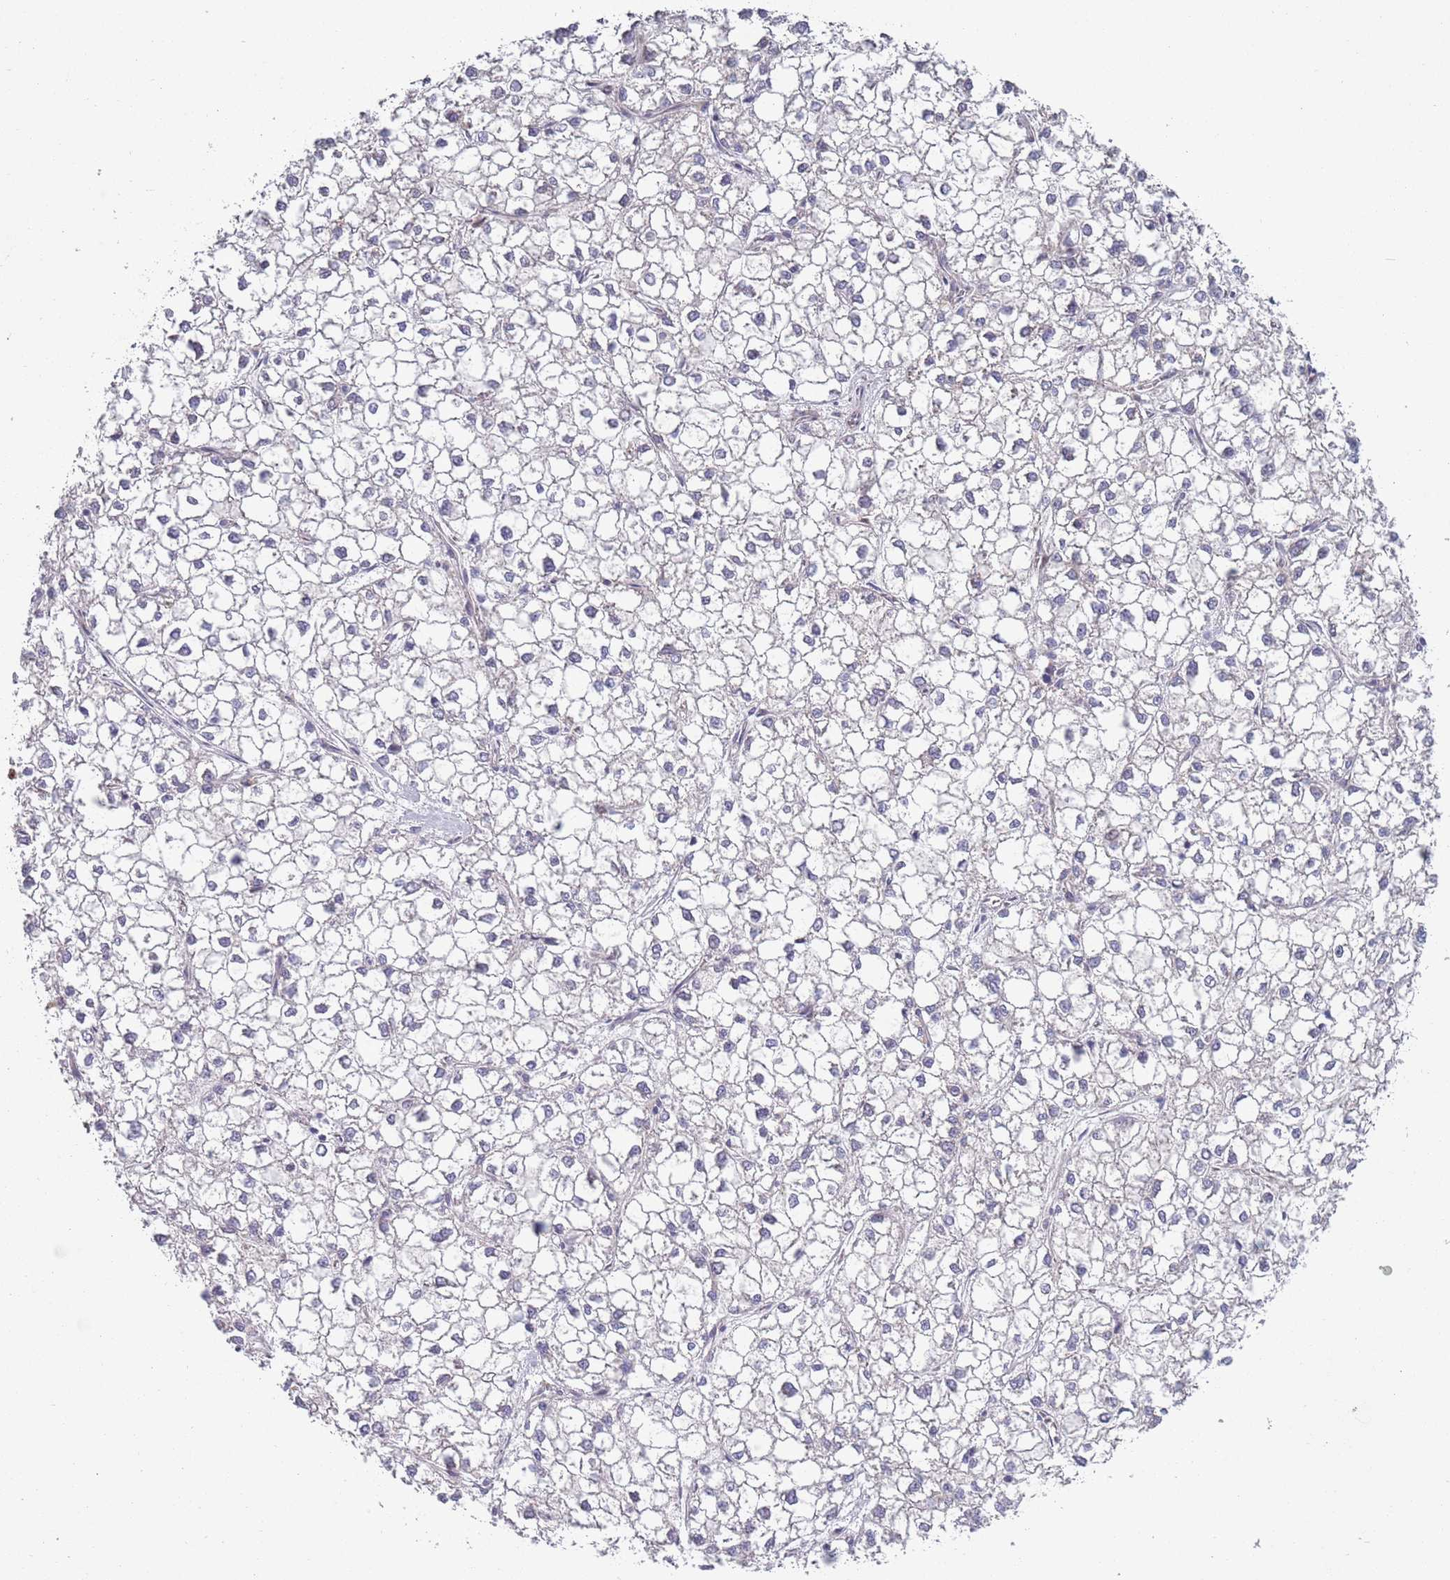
{"staining": {"intensity": "negative", "quantity": "none", "location": "none"}, "tissue": "liver cancer", "cell_type": "Tumor cells", "image_type": "cancer", "snomed": [{"axis": "morphology", "description": "Carcinoma, Hepatocellular, NOS"}, {"axis": "topography", "description": "Liver"}], "caption": "Immunohistochemistry micrograph of neoplastic tissue: liver cancer (hepatocellular carcinoma) stained with DAB (3,3'-diaminobenzidine) exhibits no significant protein positivity in tumor cells. (DAB immunohistochemistry (IHC), high magnification).", "gene": "TYW1", "patient": {"sex": "female", "age": 43}}